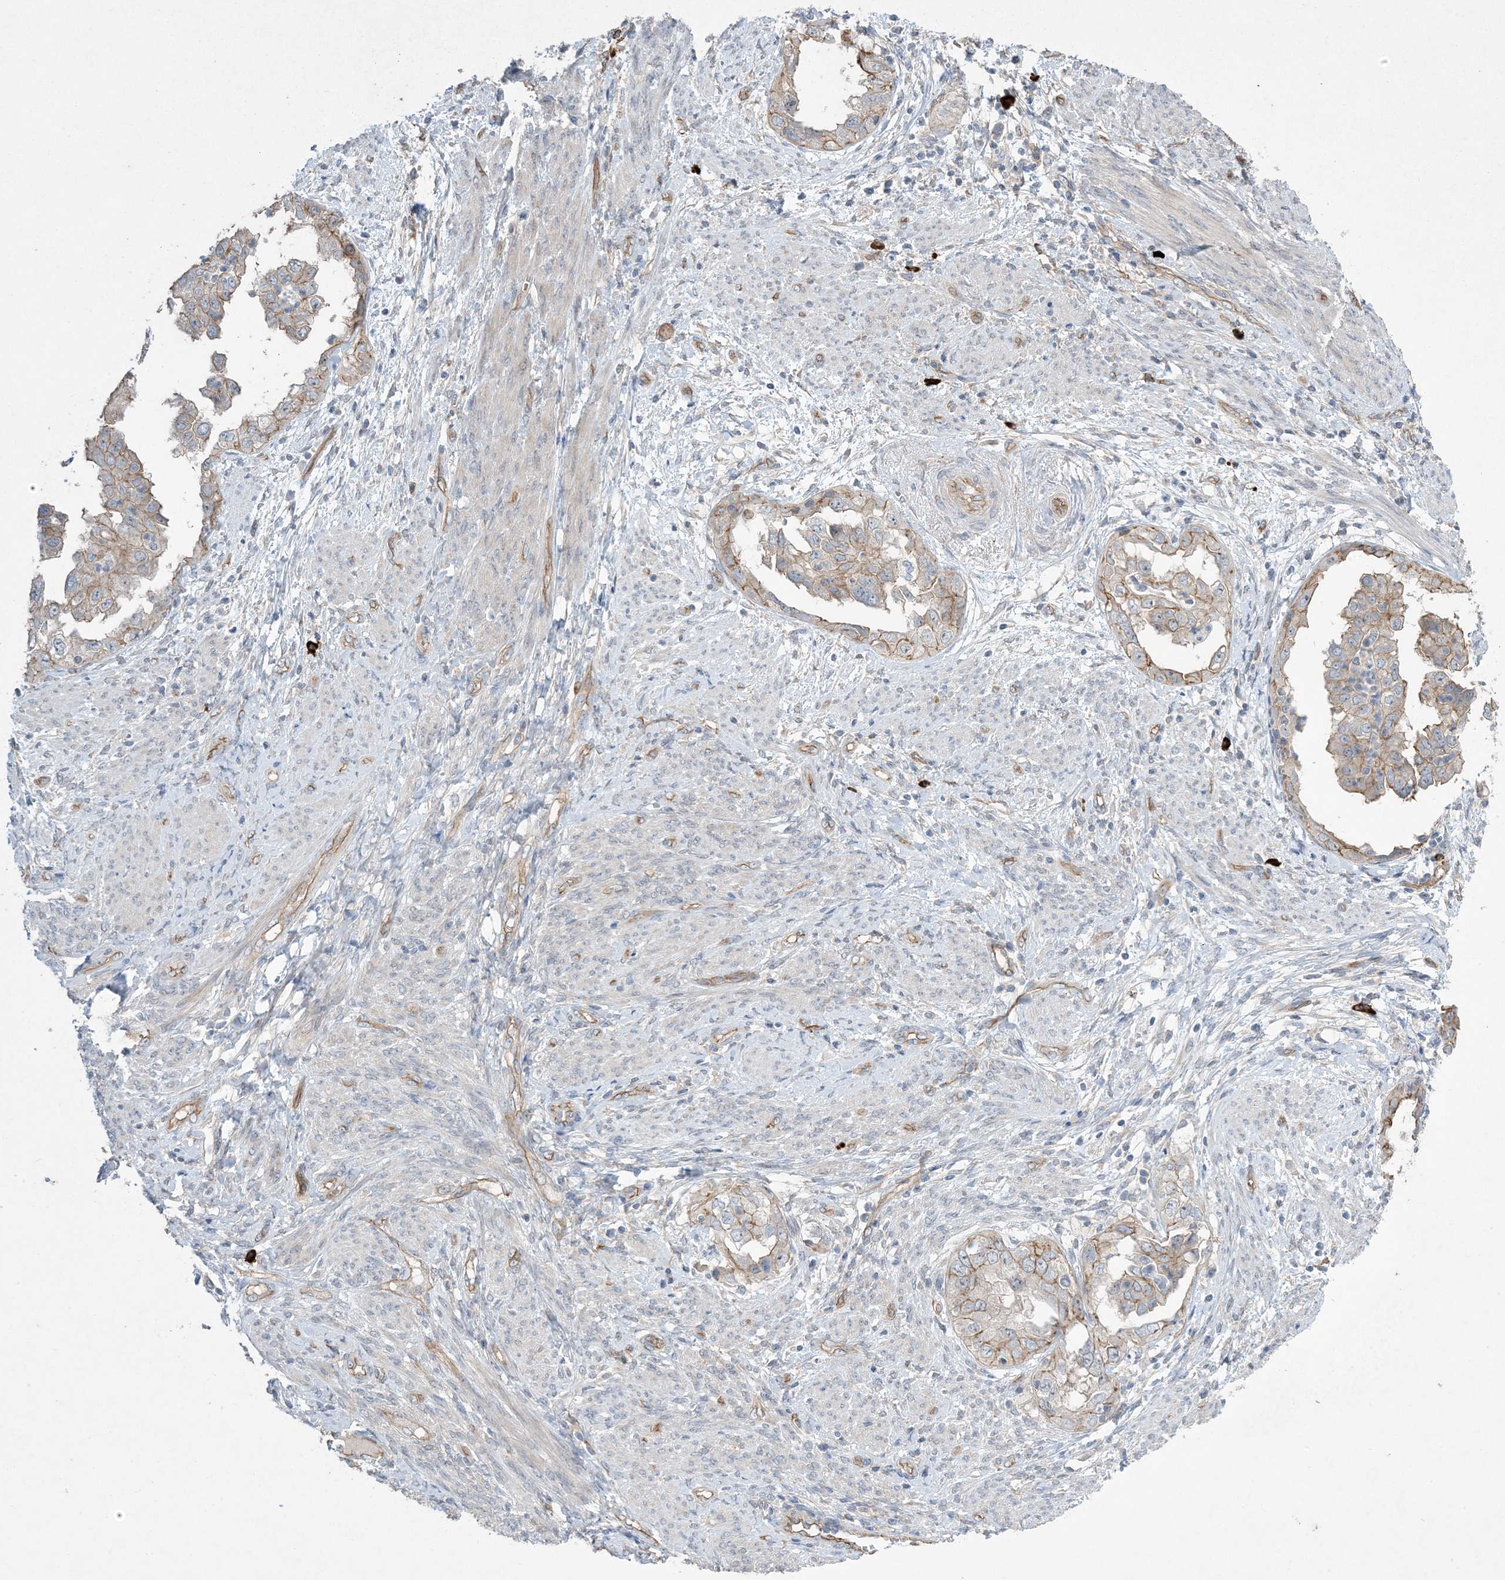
{"staining": {"intensity": "weak", "quantity": "25%-75%", "location": "cytoplasmic/membranous"}, "tissue": "endometrial cancer", "cell_type": "Tumor cells", "image_type": "cancer", "snomed": [{"axis": "morphology", "description": "Adenocarcinoma, NOS"}, {"axis": "topography", "description": "Endometrium"}], "caption": "Tumor cells display weak cytoplasmic/membranous positivity in approximately 25%-75% of cells in adenocarcinoma (endometrial).", "gene": "AOC1", "patient": {"sex": "female", "age": 85}}